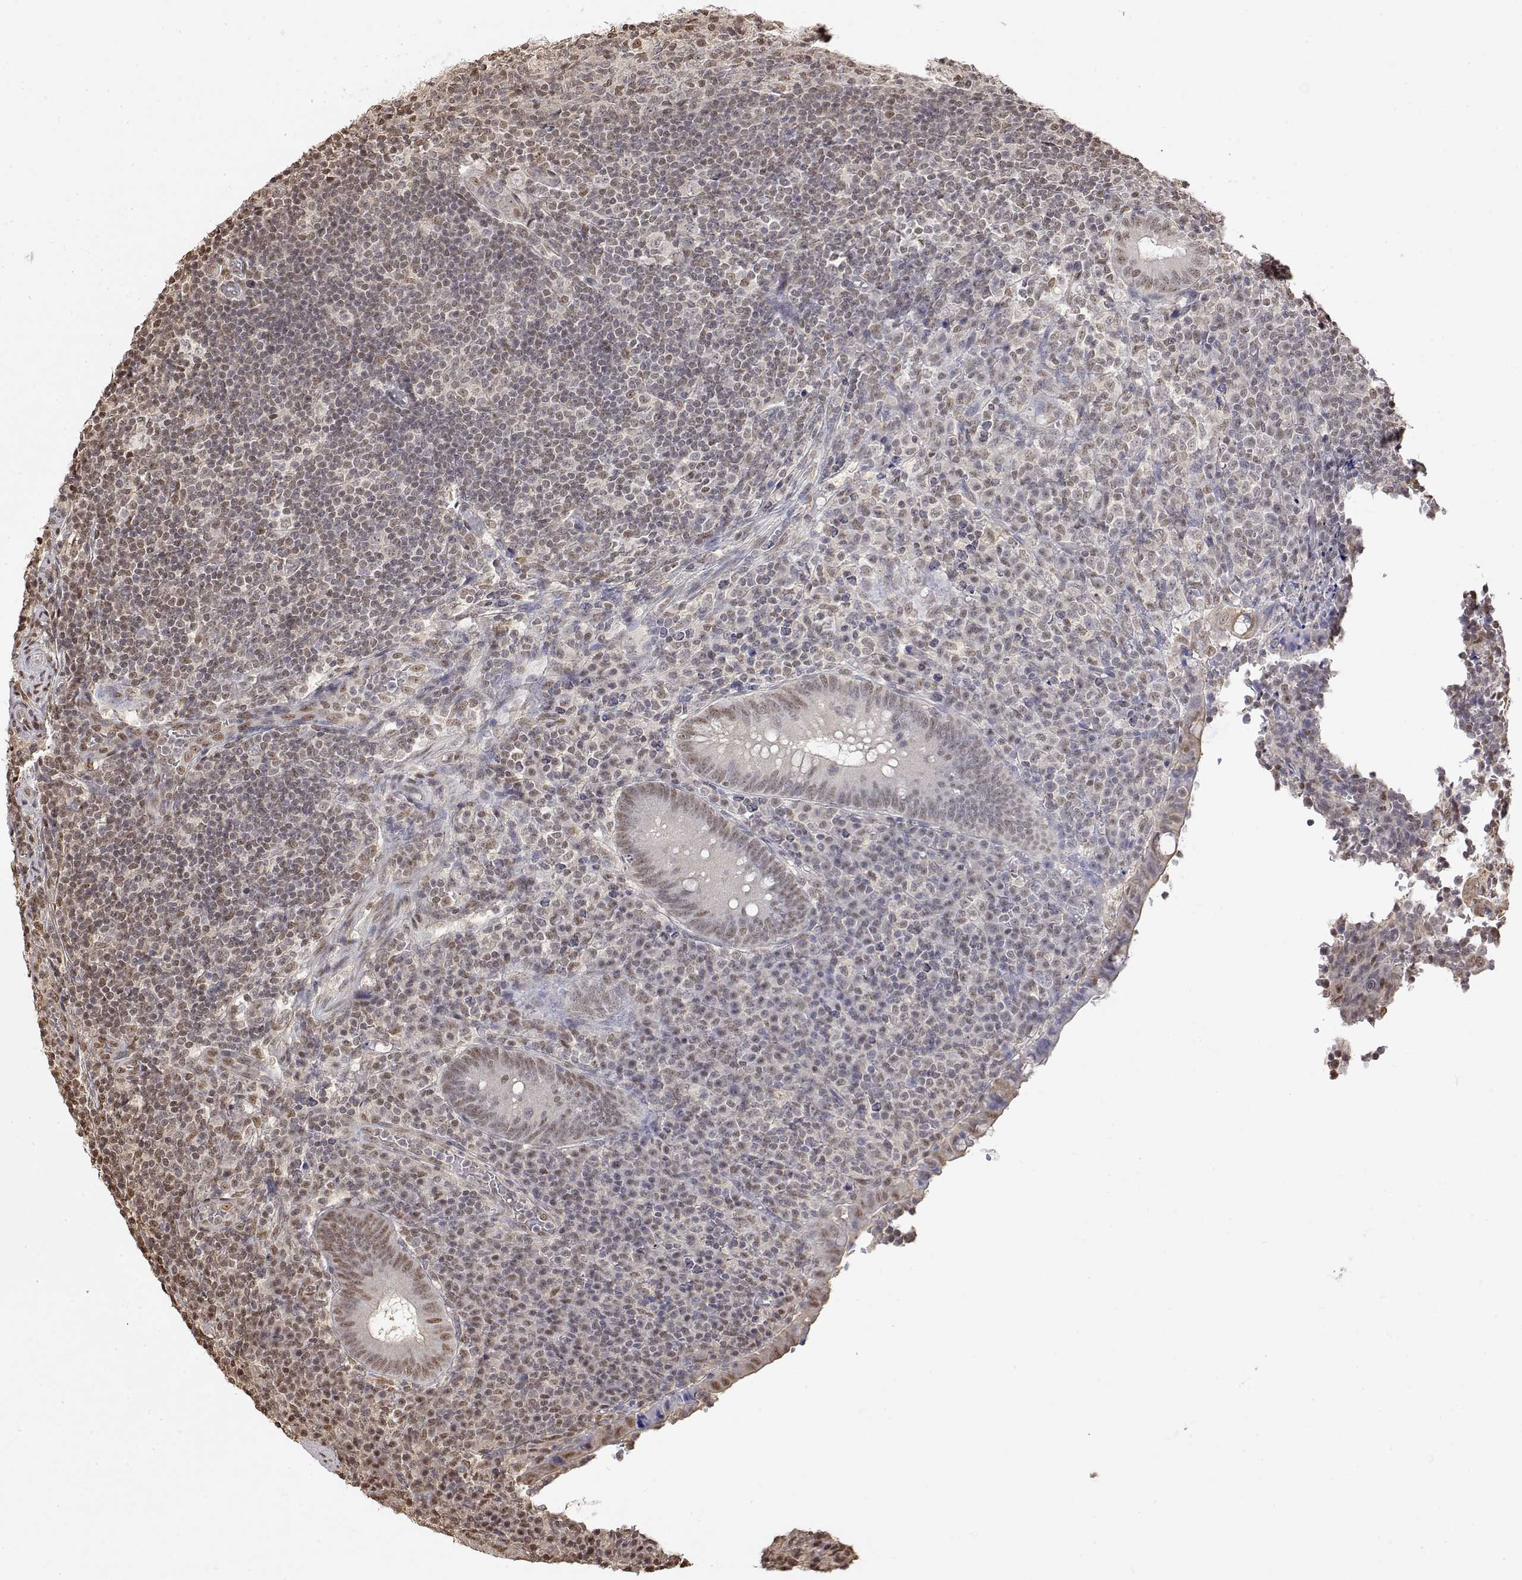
{"staining": {"intensity": "weak", "quantity": ">75%", "location": "nuclear"}, "tissue": "appendix", "cell_type": "Glandular cells", "image_type": "normal", "snomed": [{"axis": "morphology", "description": "Normal tissue, NOS"}, {"axis": "topography", "description": "Appendix"}], "caption": "Human appendix stained for a protein (brown) exhibits weak nuclear positive staining in approximately >75% of glandular cells.", "gene": "TPI1", "patient": {"sex": "male", "age": 18}}